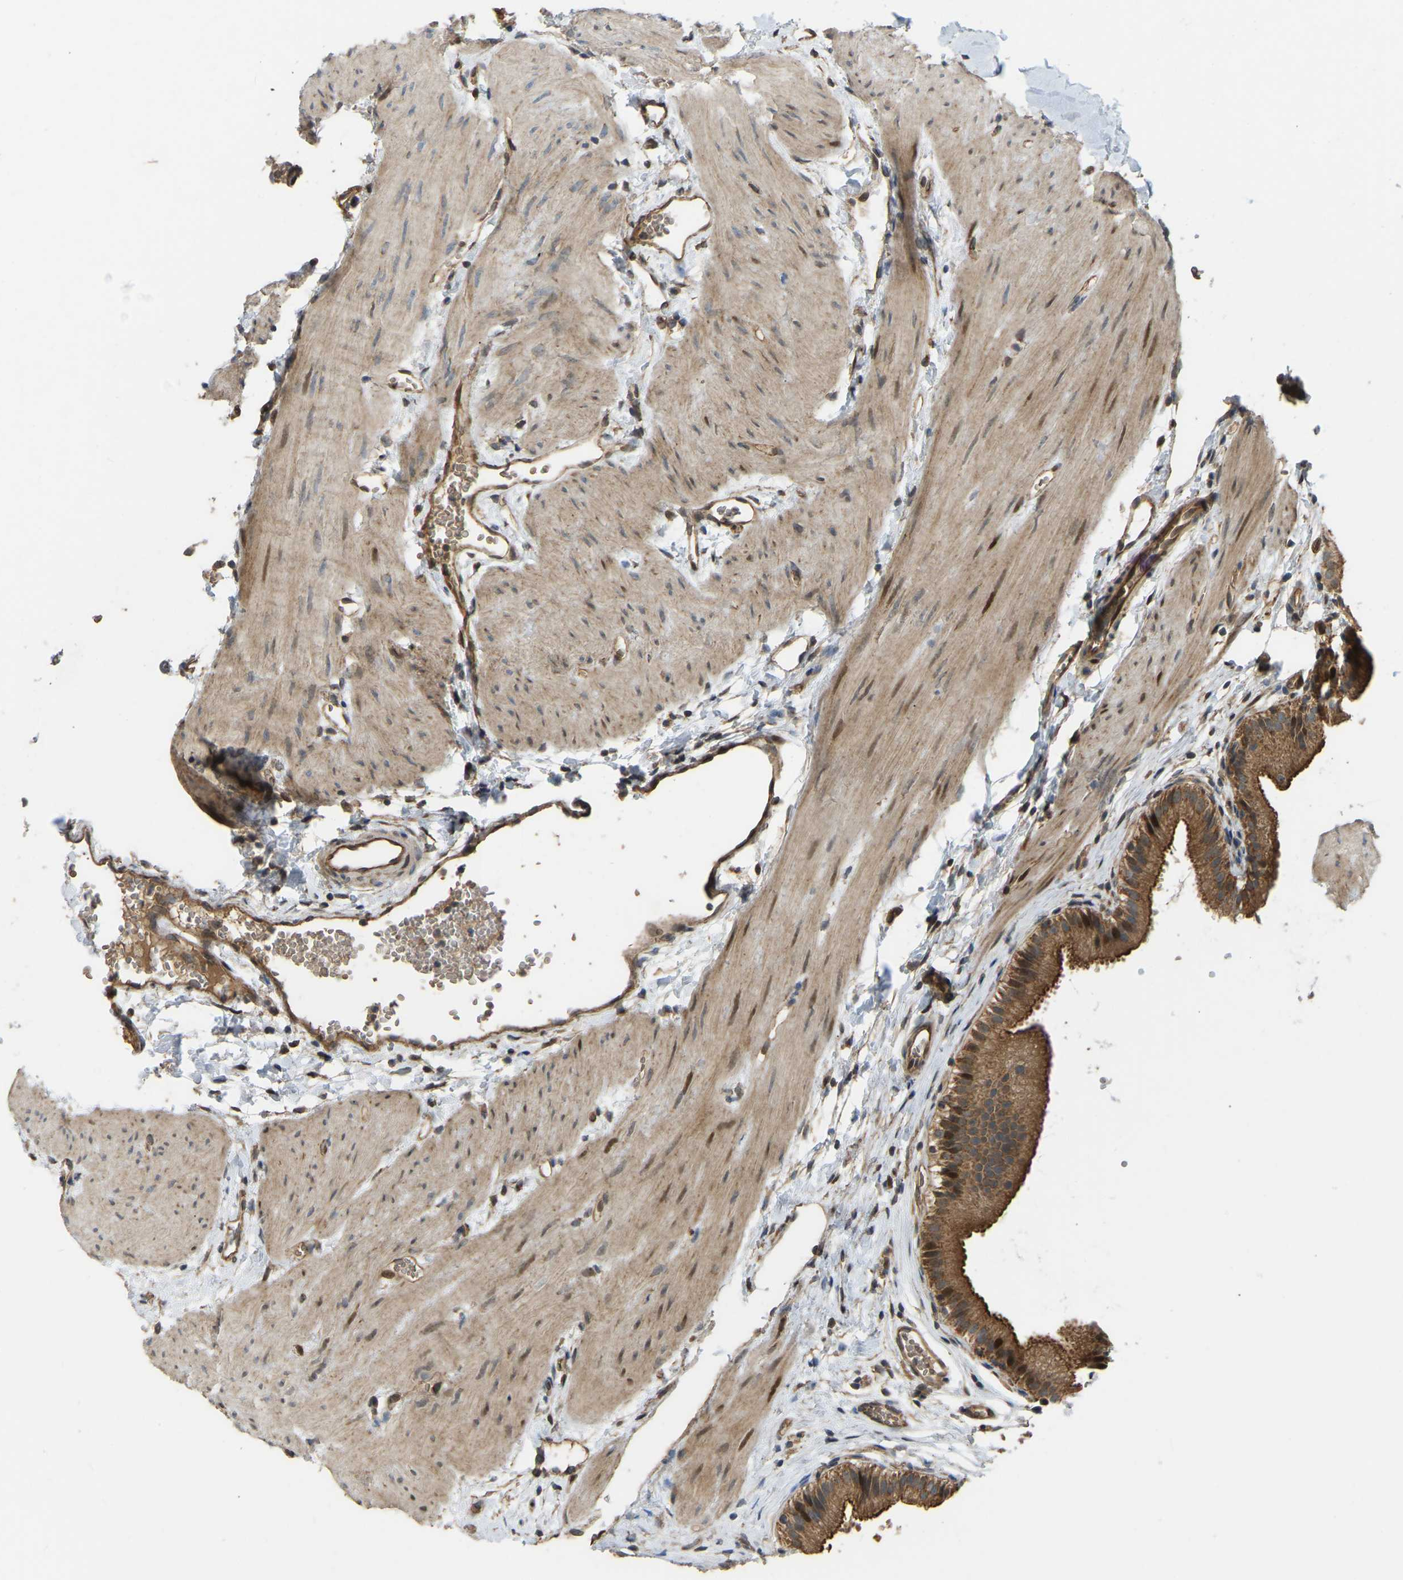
{"staining": {"intensity": "strong", "quantity": ">75%", "location": "cytoplasmic/membranous,nuclear"}, "tissue": "gallbladder", "cell_type": "Glandular cells", "image_type": "normal", "snomed": [{"axis": "morphology", "description": "Normal tissue, NOS"}, {"axis": "topography", "description": "Gallbladder"}], "caption": "A brown stain shows strong cytoplasmic/membranous,nuclear expression of a protein in glandular cells of benign human gallbladder. (Brightfield microscopy of DAB IHC at high magnification).", "gene": "C21orf91", "patient": {"sex": "female", "age": 26}}